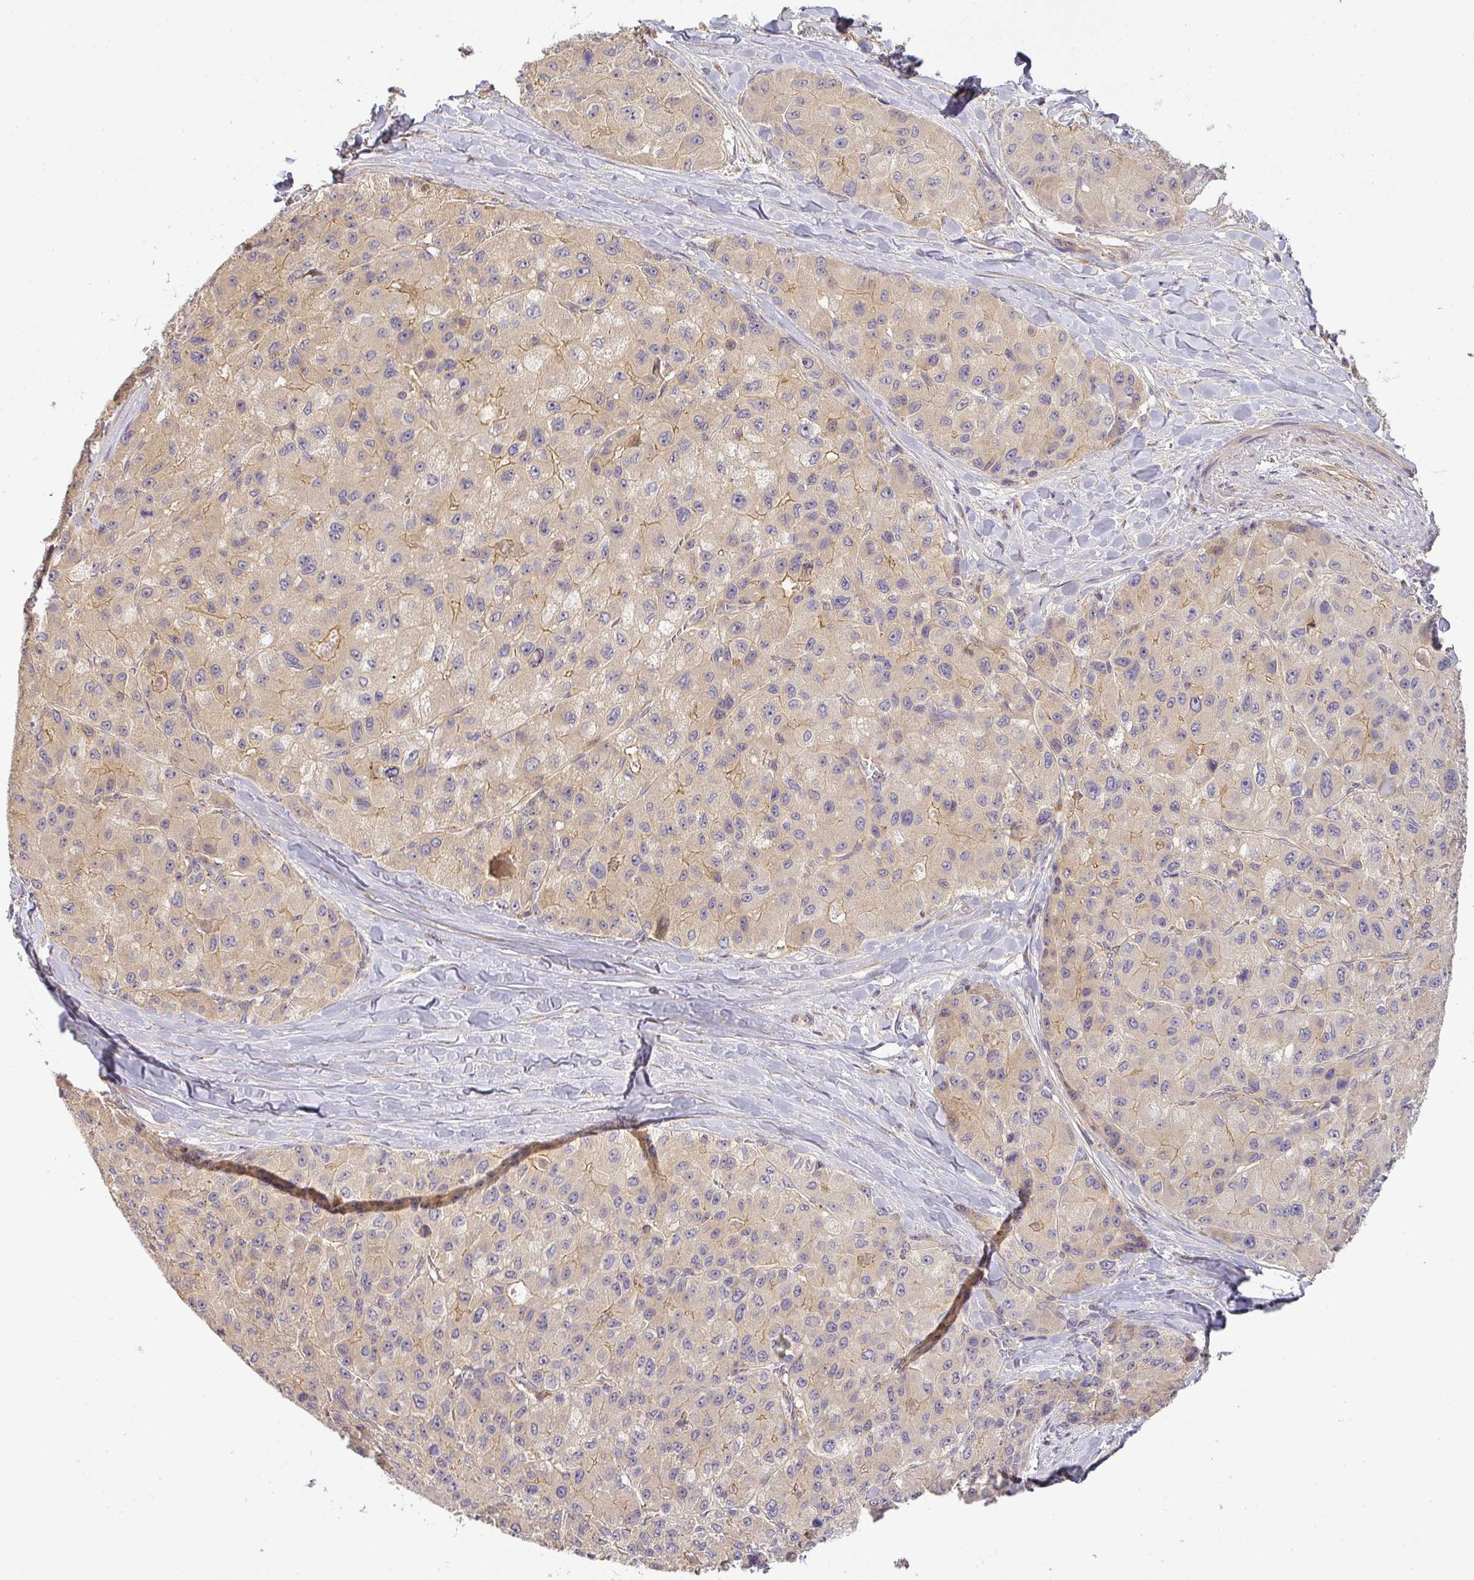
{"staining": {"intensity": "weak", "quantity": "<25%", "location": "cytoplasmic/membranous"}, "tissue": "liver cancer", "cell_type": "Tumor cells", "image_type": "cancer", "snomed": [{"axis": "morphology", "description": "Carcinoma, Hepatocellular, NOS"}, {"axis": "topography", "description": "Liver"}], "caption": "DAB immunohistochemical staining of hepatocellular carcinoma (liver) exhibits no significant staining in tumor cells.", "gene": "NIN", "patient": {"sex": "male", "age": 80}}